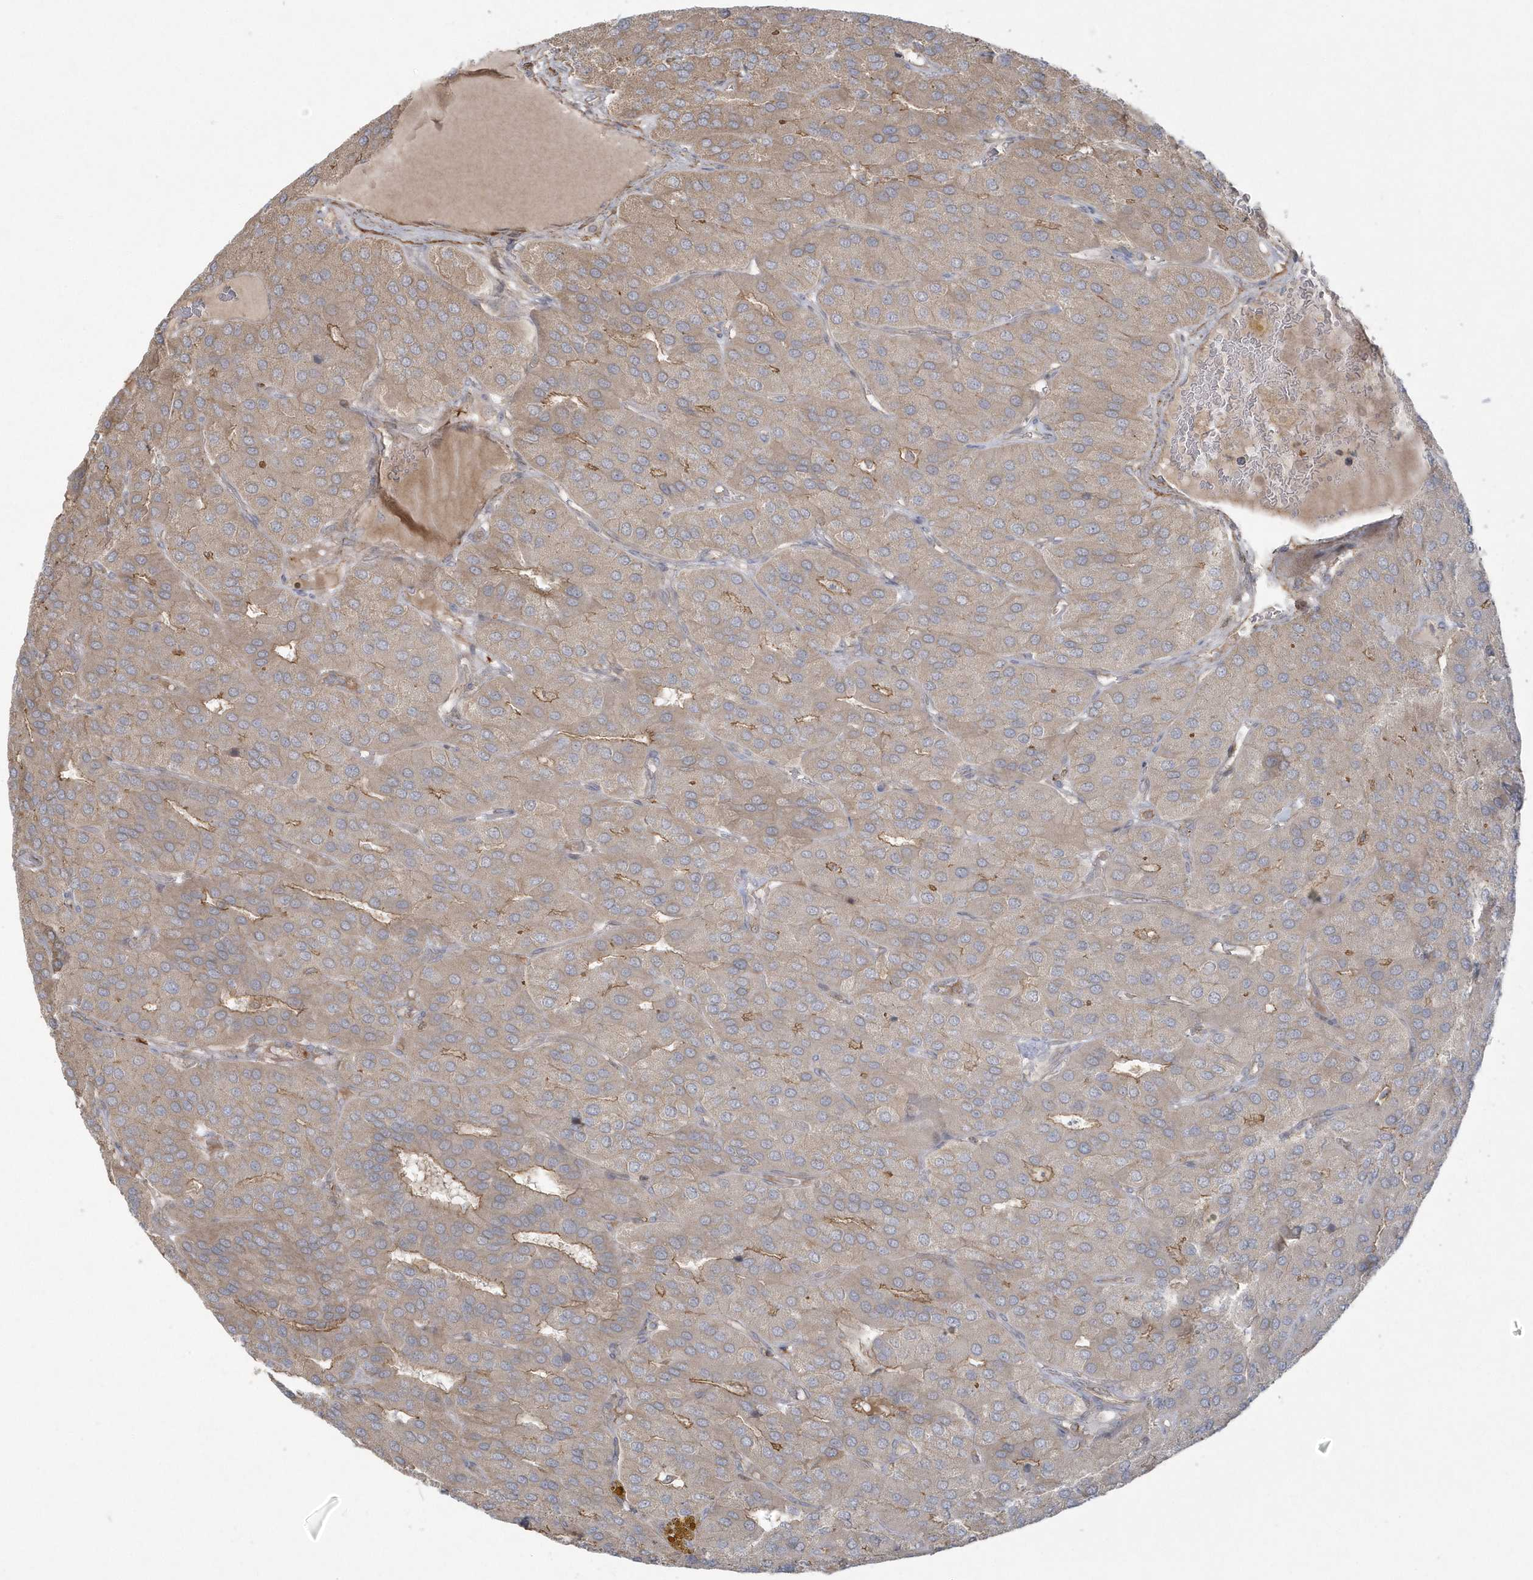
{"staining": {"intensity": "weak", "quantity": ">75%", "location": "cytoplasmic/membranous"}, "tissue": "parathyroid gland", "cell_type": "Glandular cells", "image_type": "normal", "snomed": [{"axis": "morphology", "description": "Normal tissue, NOS"}, {"axis": "morphology", "description": "Adenoma, NOS"}, {"axis": "topography", "description": "Parathyroid gland"}], "caption": "DAB immunohistochemical staining of benign human parathyroid gland shows weak cytoplasmic/membranous protein positivity in about >75% of glandular cells.", "gene": "ARMC8", "patient": {"sex": "female", "age": 86}}